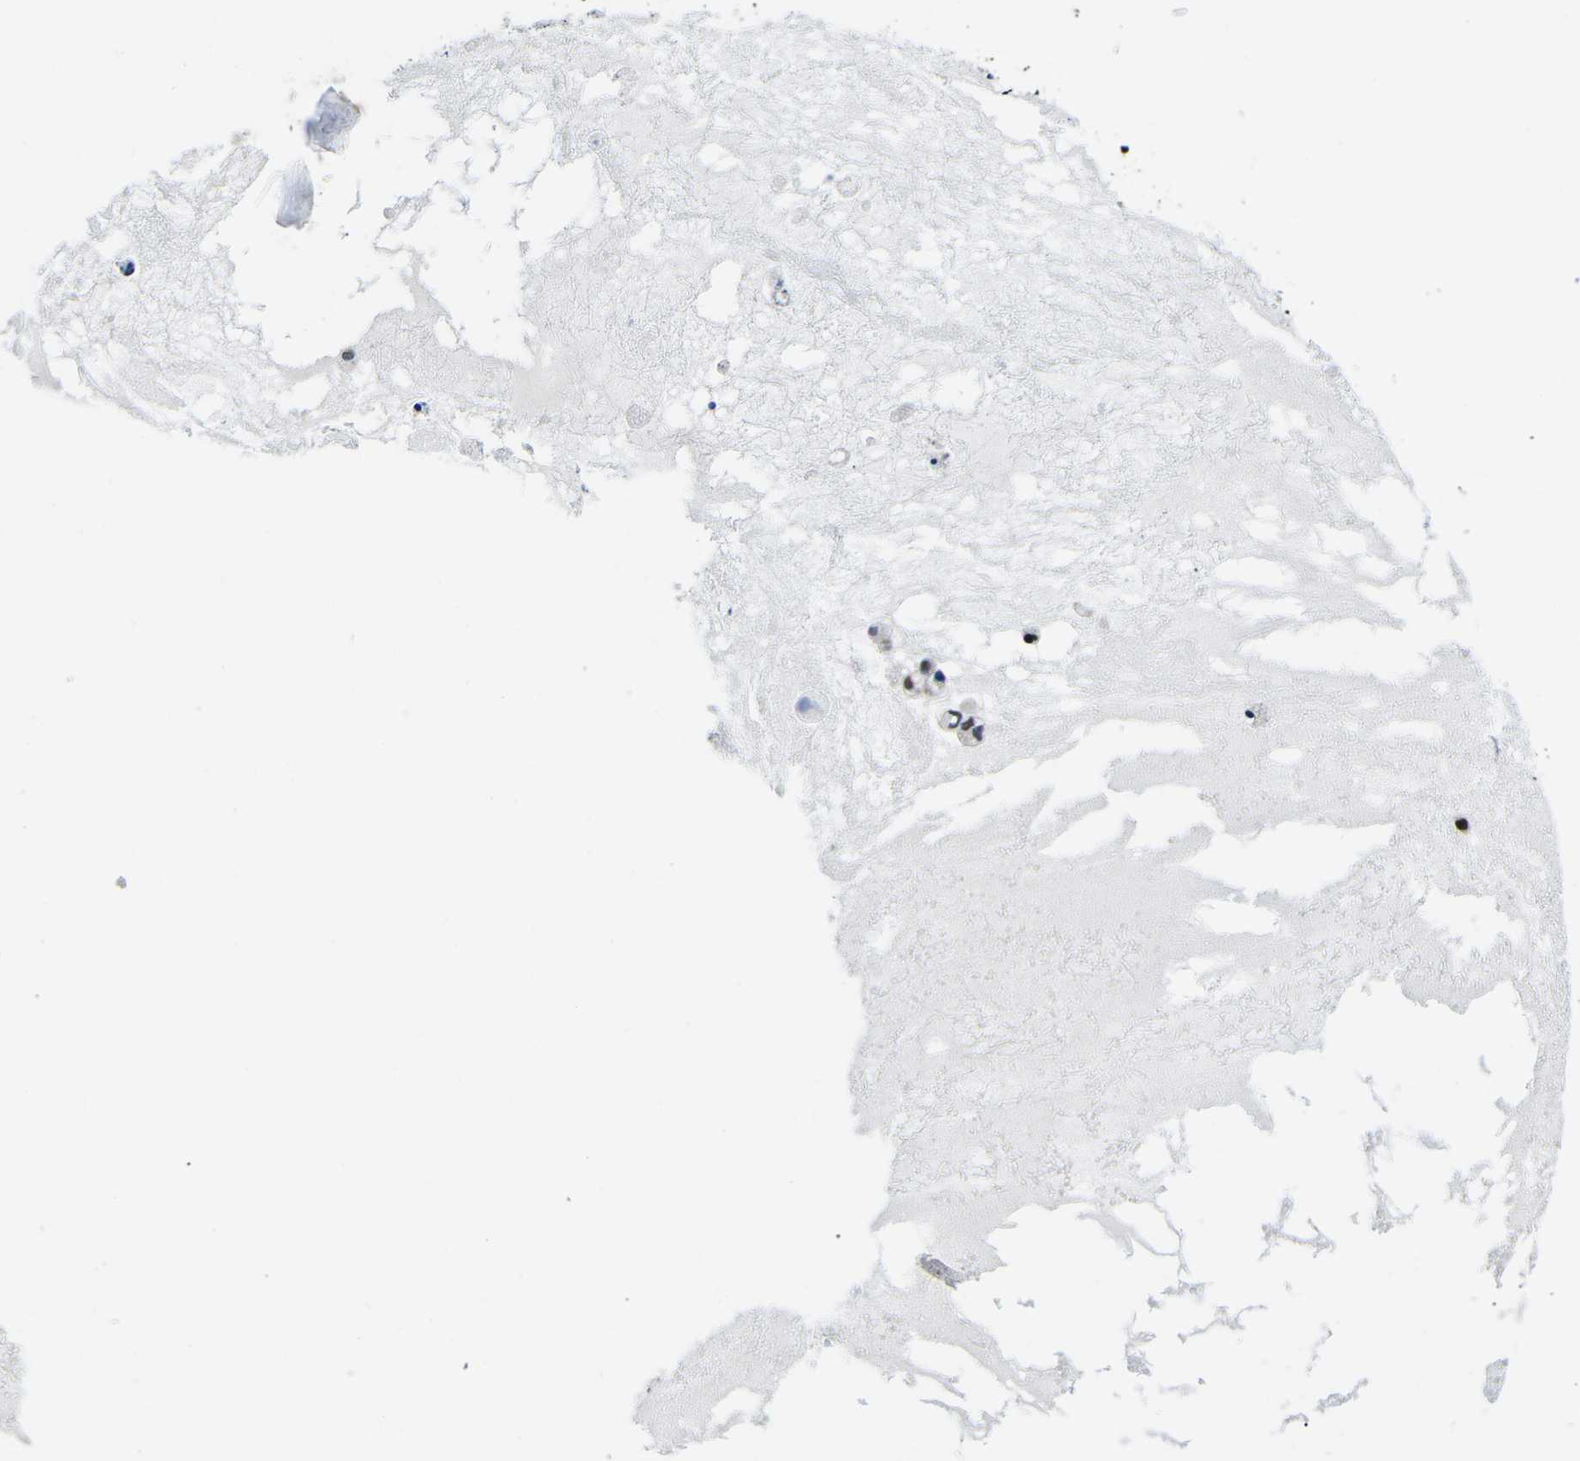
{"staining": {"intensity": "strong", "quantity": ">75%", "location": "nuclear"}, "tissue": "ovarian cancer", "cell_type": "Tumor cells", "image_type": "cancer", "snomed": [{"axis": "morphology", "description": "Cystadenocarcinoma, mucinous, NOS"}, {"axis": "topography", "description": "Ovary"}], "caption": "Approximately >75% of tumor cells in mucinous cystadenocarcinoma (ovarian) reveal strong nuclear protein expression as visualized by brown immunohistochemical staining.", "gene": "CDC73", "patient": {"sex": "female", "age": 80}}